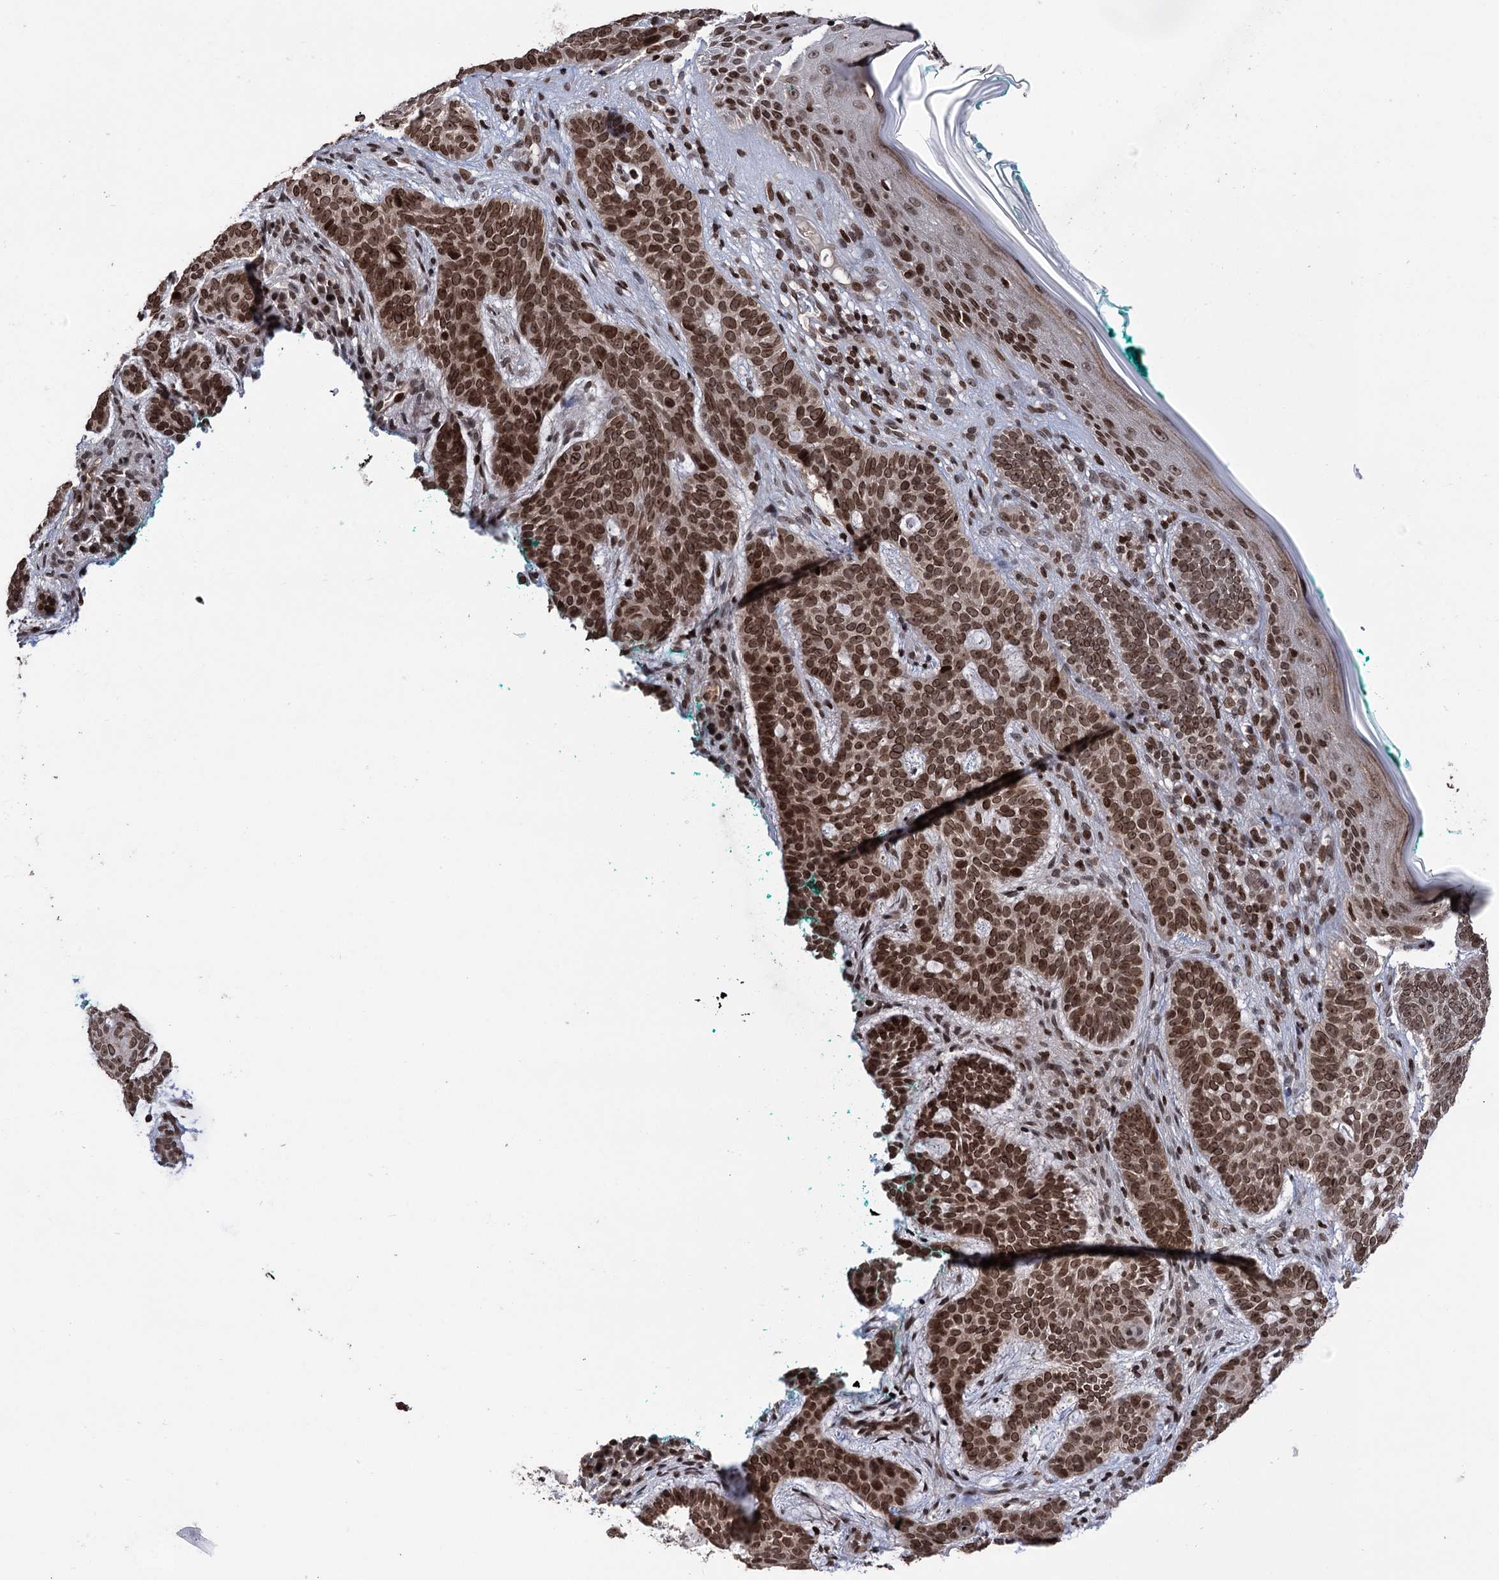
{"staining": {"intensity": "moderate", "quantity": ">75%", "location": "nuclear"}, "tissue": "skin cancer", "cell_type": "Tumor cells", "image_type": "cancer", "snomed": [{"axis": "morphology", "description": "Basal cell carcinoma"}, {"axis": "topography", "description": "Skin"}], "caption": "The image displays staining of skin cancer (basal cell carcinoma), revealing moderate nuclear protein expression (brown color) within tumor cells. (DAB = brown stain, brightfield microscopy at high magnification).", "gene": "CCDC77", "patient": {"sex": "male", "age": 85}}